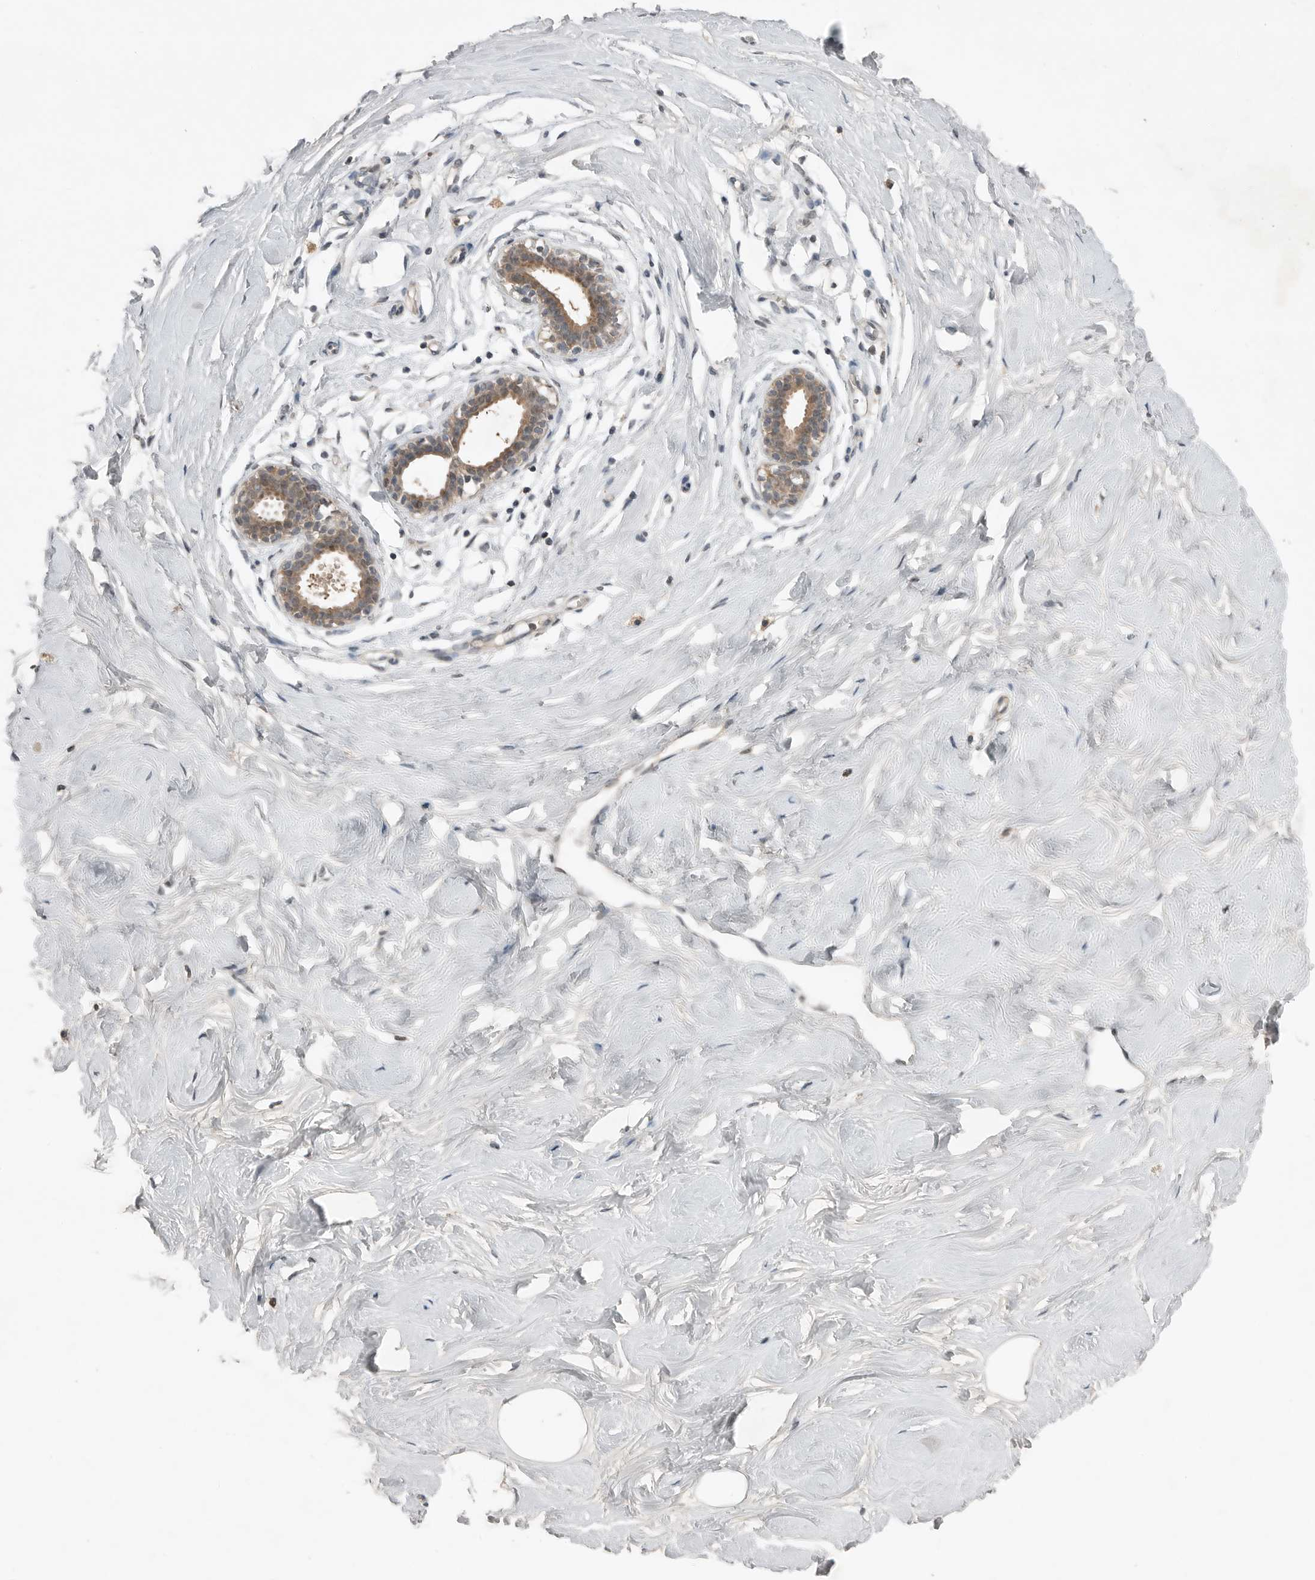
{"staining": {"intensity": "negative", "quantity": "none", "location": "none"}, "tissue": "breast", "cell_type": "Adipocytes", "image_type": "normal", "snomed": [{"axis": "morphology", "description": "Normal tissue, NOS"}, {"axis": "topography", "description": "Breast"}], "caption": "Adipocytes show no significant expression in normal breast. (DAB (3,3'-diaminobenzidine) immunohistochemistry (IHC) with hematoxylin counter stain).", "gene": "MFAP3L", "patient": {"sex": "female", "age": 23}}